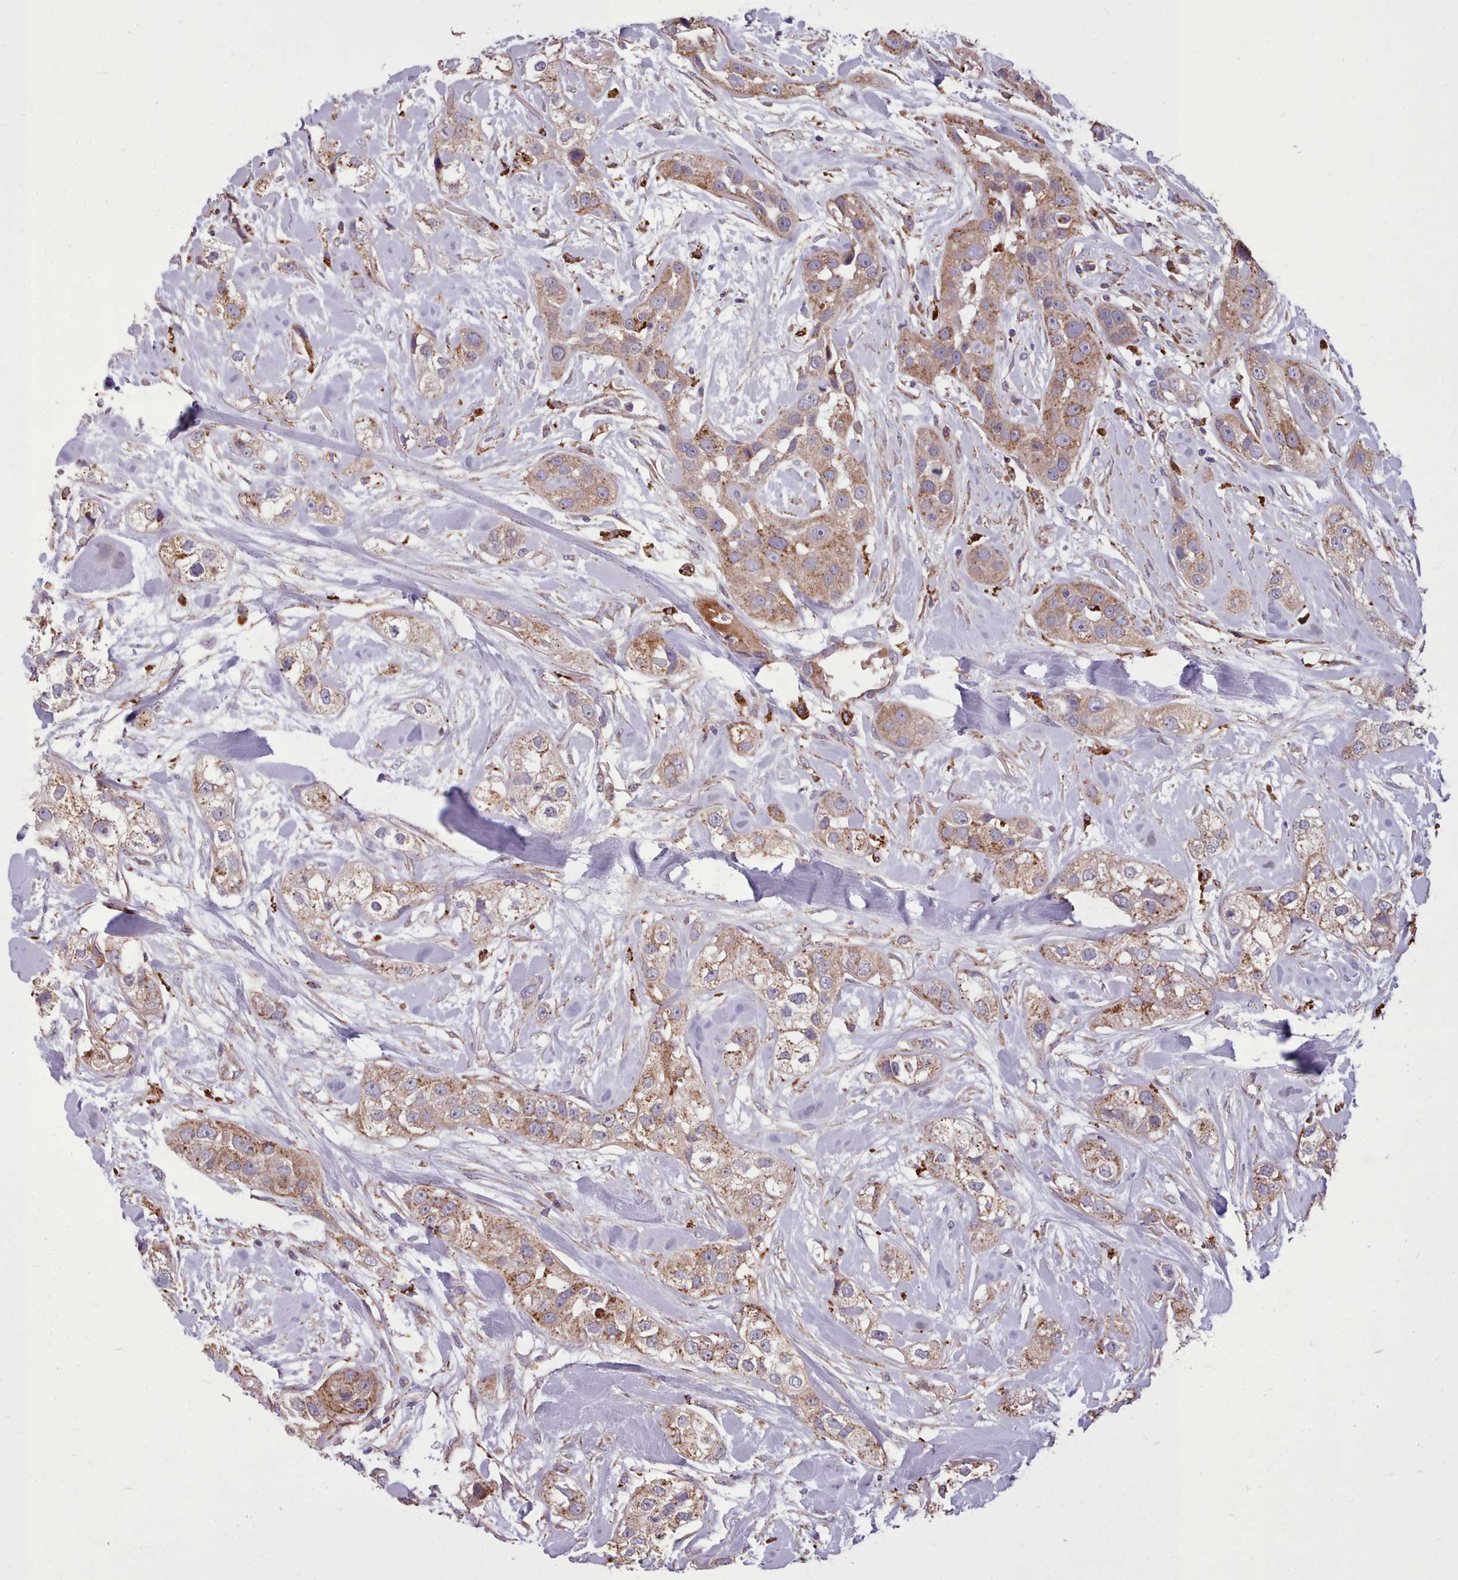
{"staining": {"intensity": "moderate", "quantity": ">75%", "location": "cytoplasmic/membranous"}, "tissue": "head and neck cancer", "cell_type": "Tumor cells", "image_type": "cancer", "snomed": [{"axis": "morphology", "description": "Normal tissue, NOS"}, {"axis": "morphology", "description": "Squamous cell carcinoma, NOS"}, {"axis": "topography", "description": "Skeletal muscle"}, {"axis": "topography", "description": "Head-Neck"}], "caption": "Protein expression analysis of human squamous cell carcinoma (head and neck) reveals moderate cytoplasmic/membranous positivity in about >75% of tumor cells.", "gene": "PACSIN3", "patient": {"sex": "male", "age": 51}}